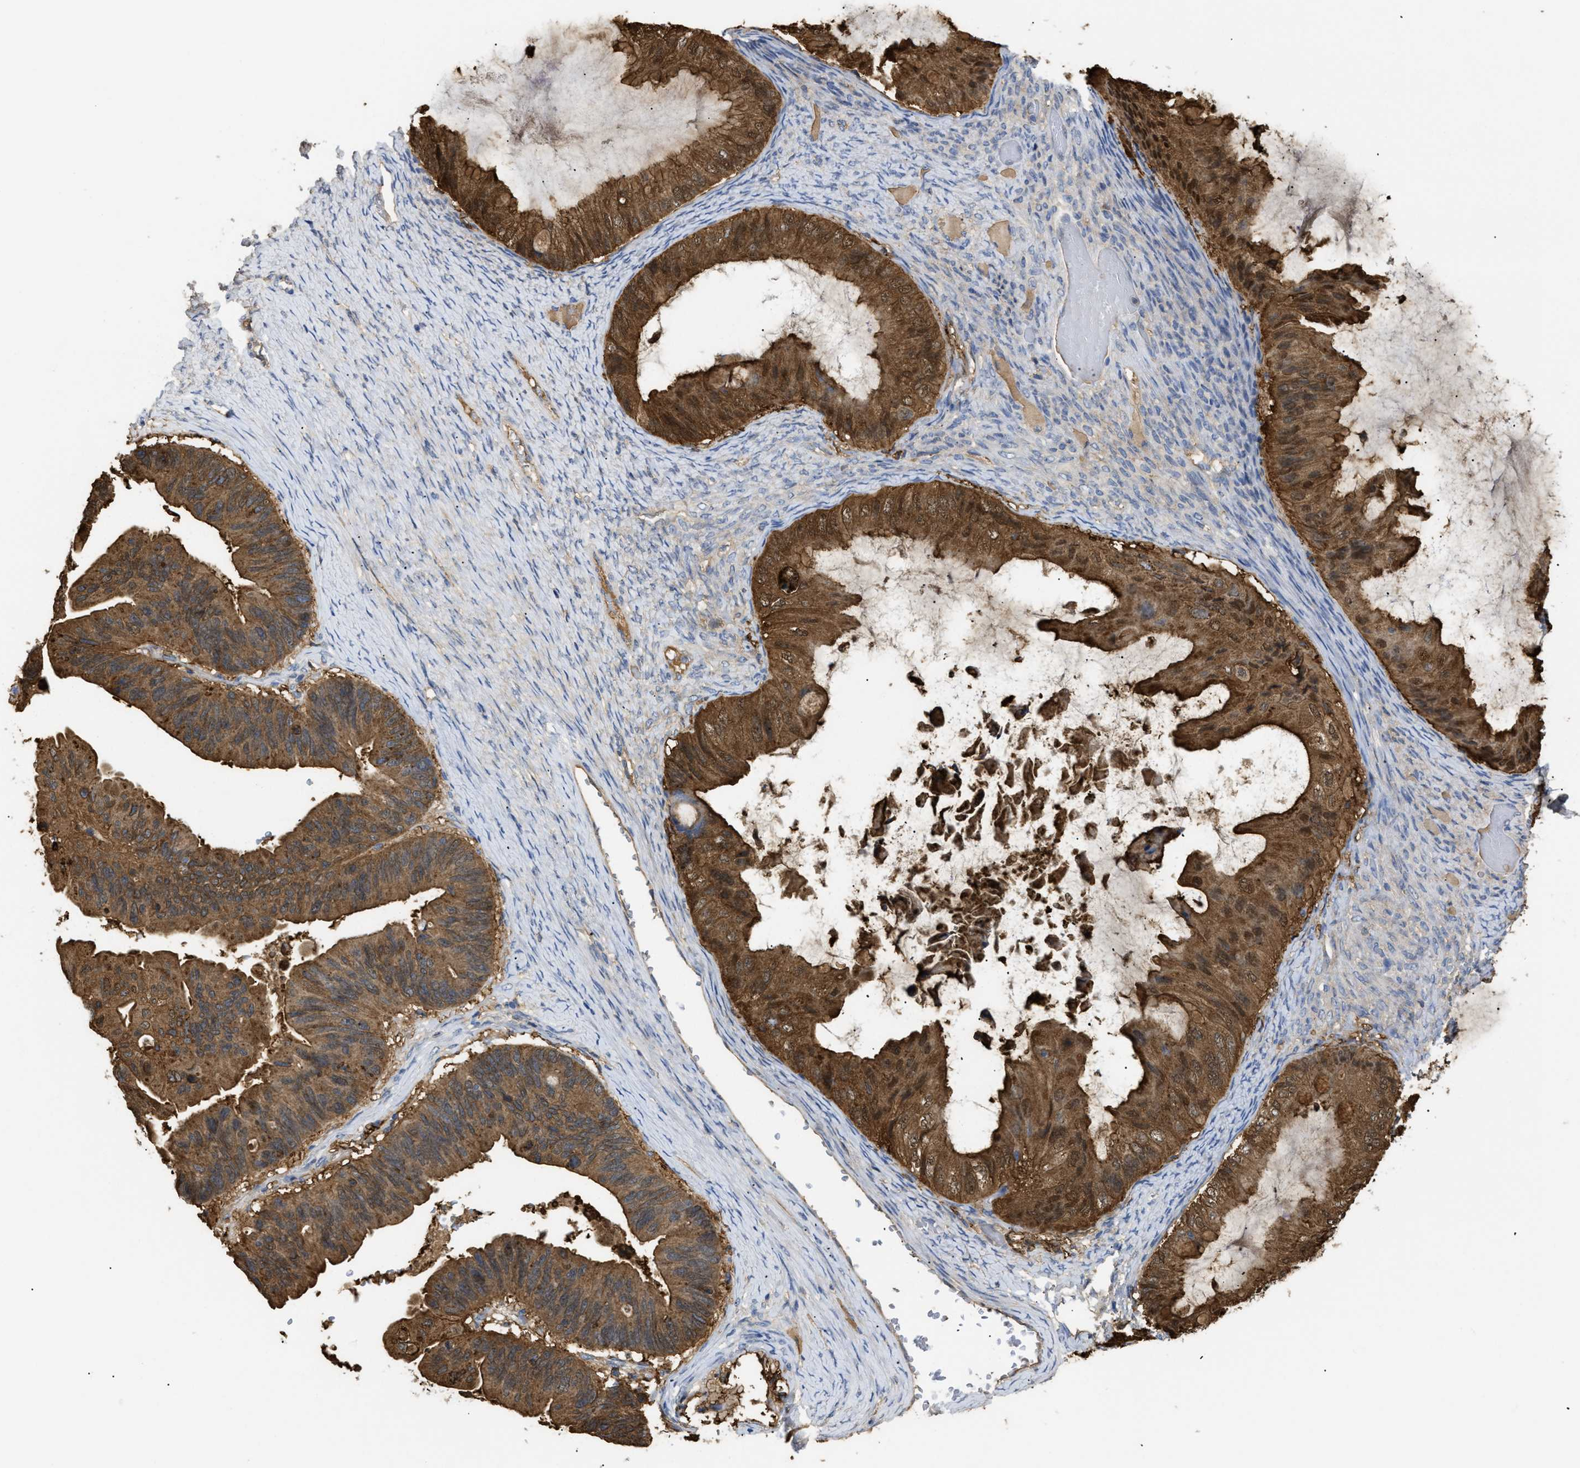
{"staining": {"intensity": "strong", "quantity": ">75%", "location": "cytoplasmic/membranous,nuclear"}, "tissue": "ovarian cancer", "cell_type": "Tumor cells", "image_type": "cancer", "snomed": [{"axis": "morphology", "description": "Cystadenocarcinoma, mucinous, NOS"}, {"axis": "topography", "description": "Ovary"}], "caption": "Immunohistochemical staining of ovarian mucinous cystadenocarcinoma displays high levels of strong cytoplasmic/membranous and nuclear staining in approximately >75% of tumor cells.", "gene": "ANXA4", "patient": {"sex": "female", "age": 61}}